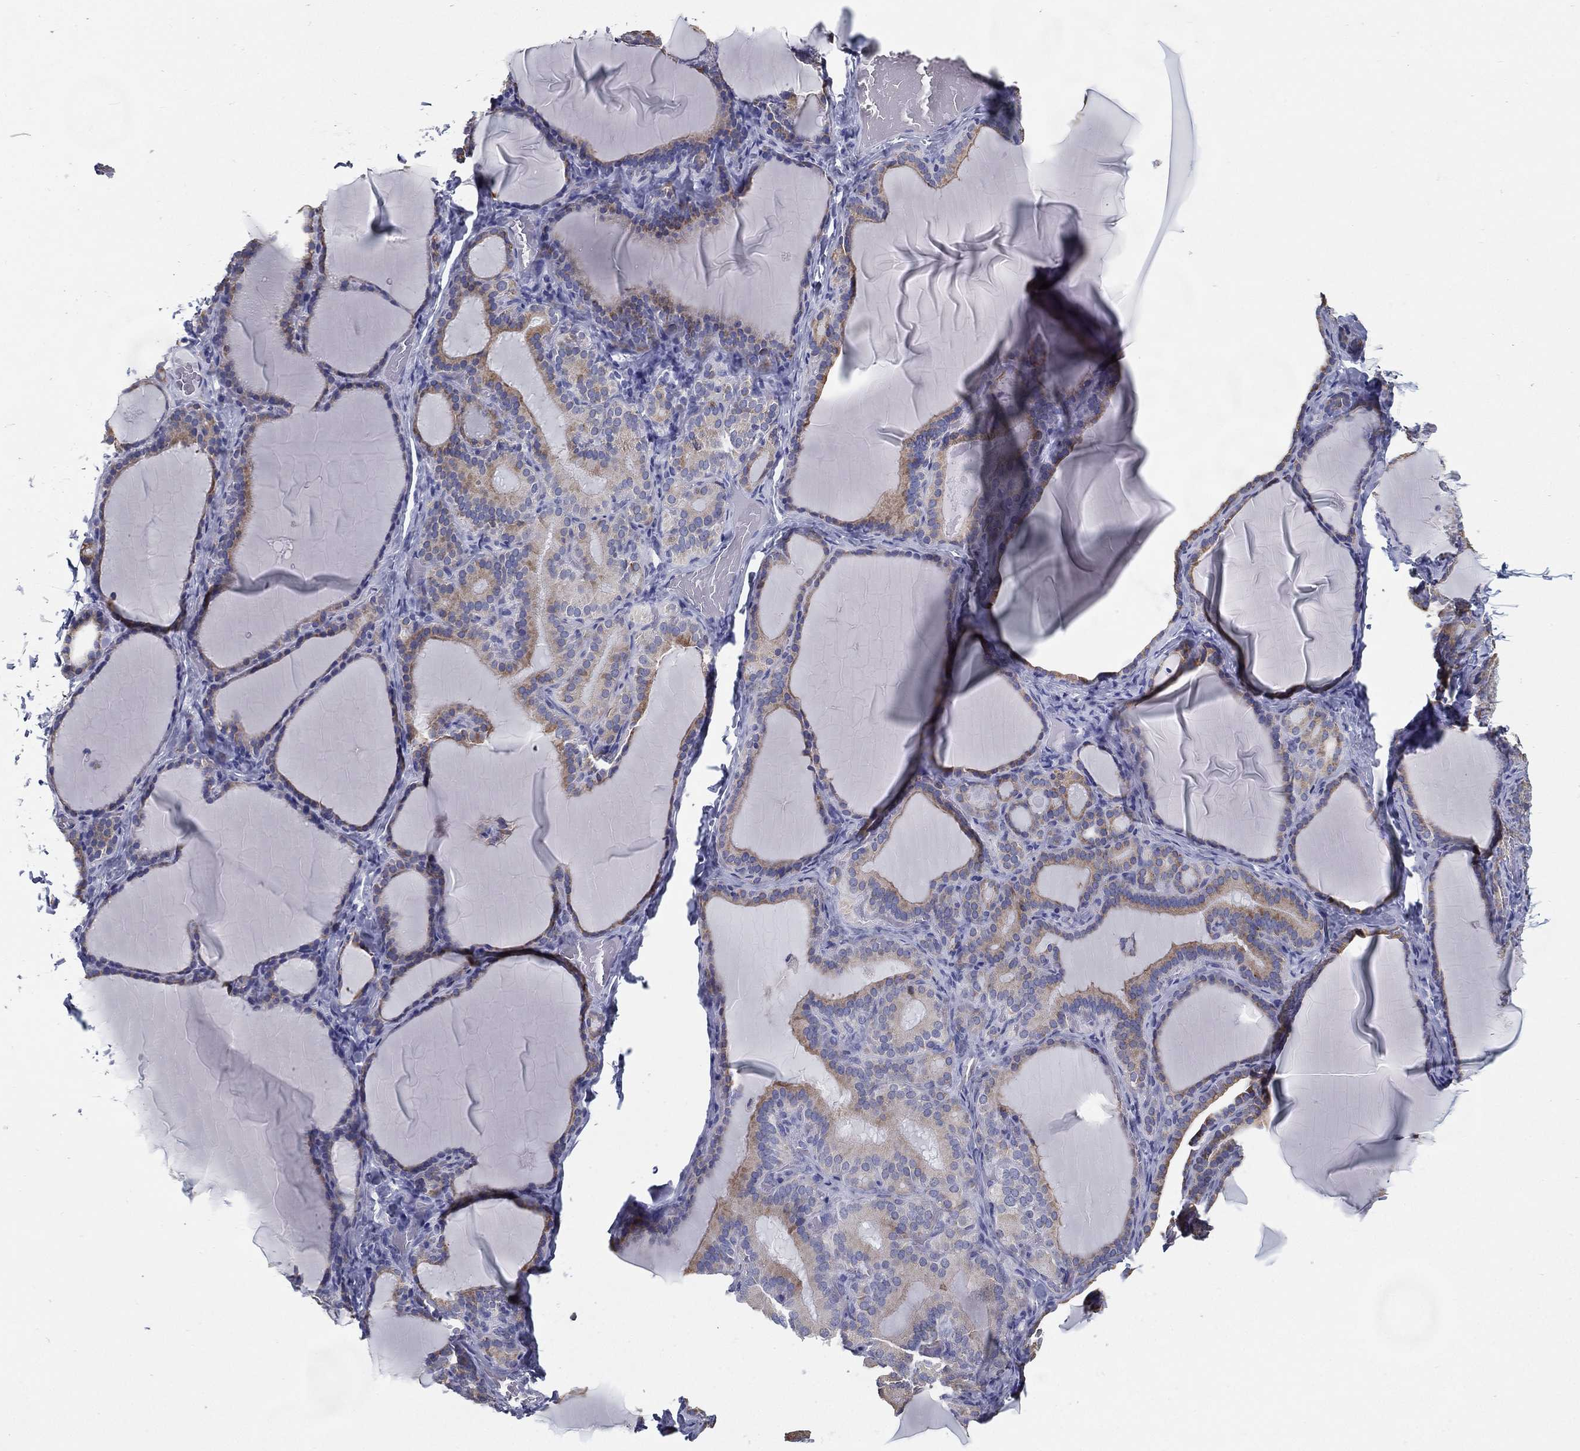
{"staining": {"intensity": "moderate", "quantity": "<25%", "location": "cytoplasmic/membranous"}, "tissue": "thyroid gland", "cell_type": "Glandular cells", "image_type": "normal", "snomed": [{"axis": "morphology", "description": "Normal tissue, NOS"}, {"axis": "morphology", "description": "Hyperplasia, NOS"}, {"axis": "topography", "description": "Thyroid gland"}], "caption": "An image of thyroid gland stained for a protein demonstrates moderate cytoplasmic/membranous brown staining in glandular cells.", "gene": "C19orf18", "patient": {"sex": "female", "age": 27}}